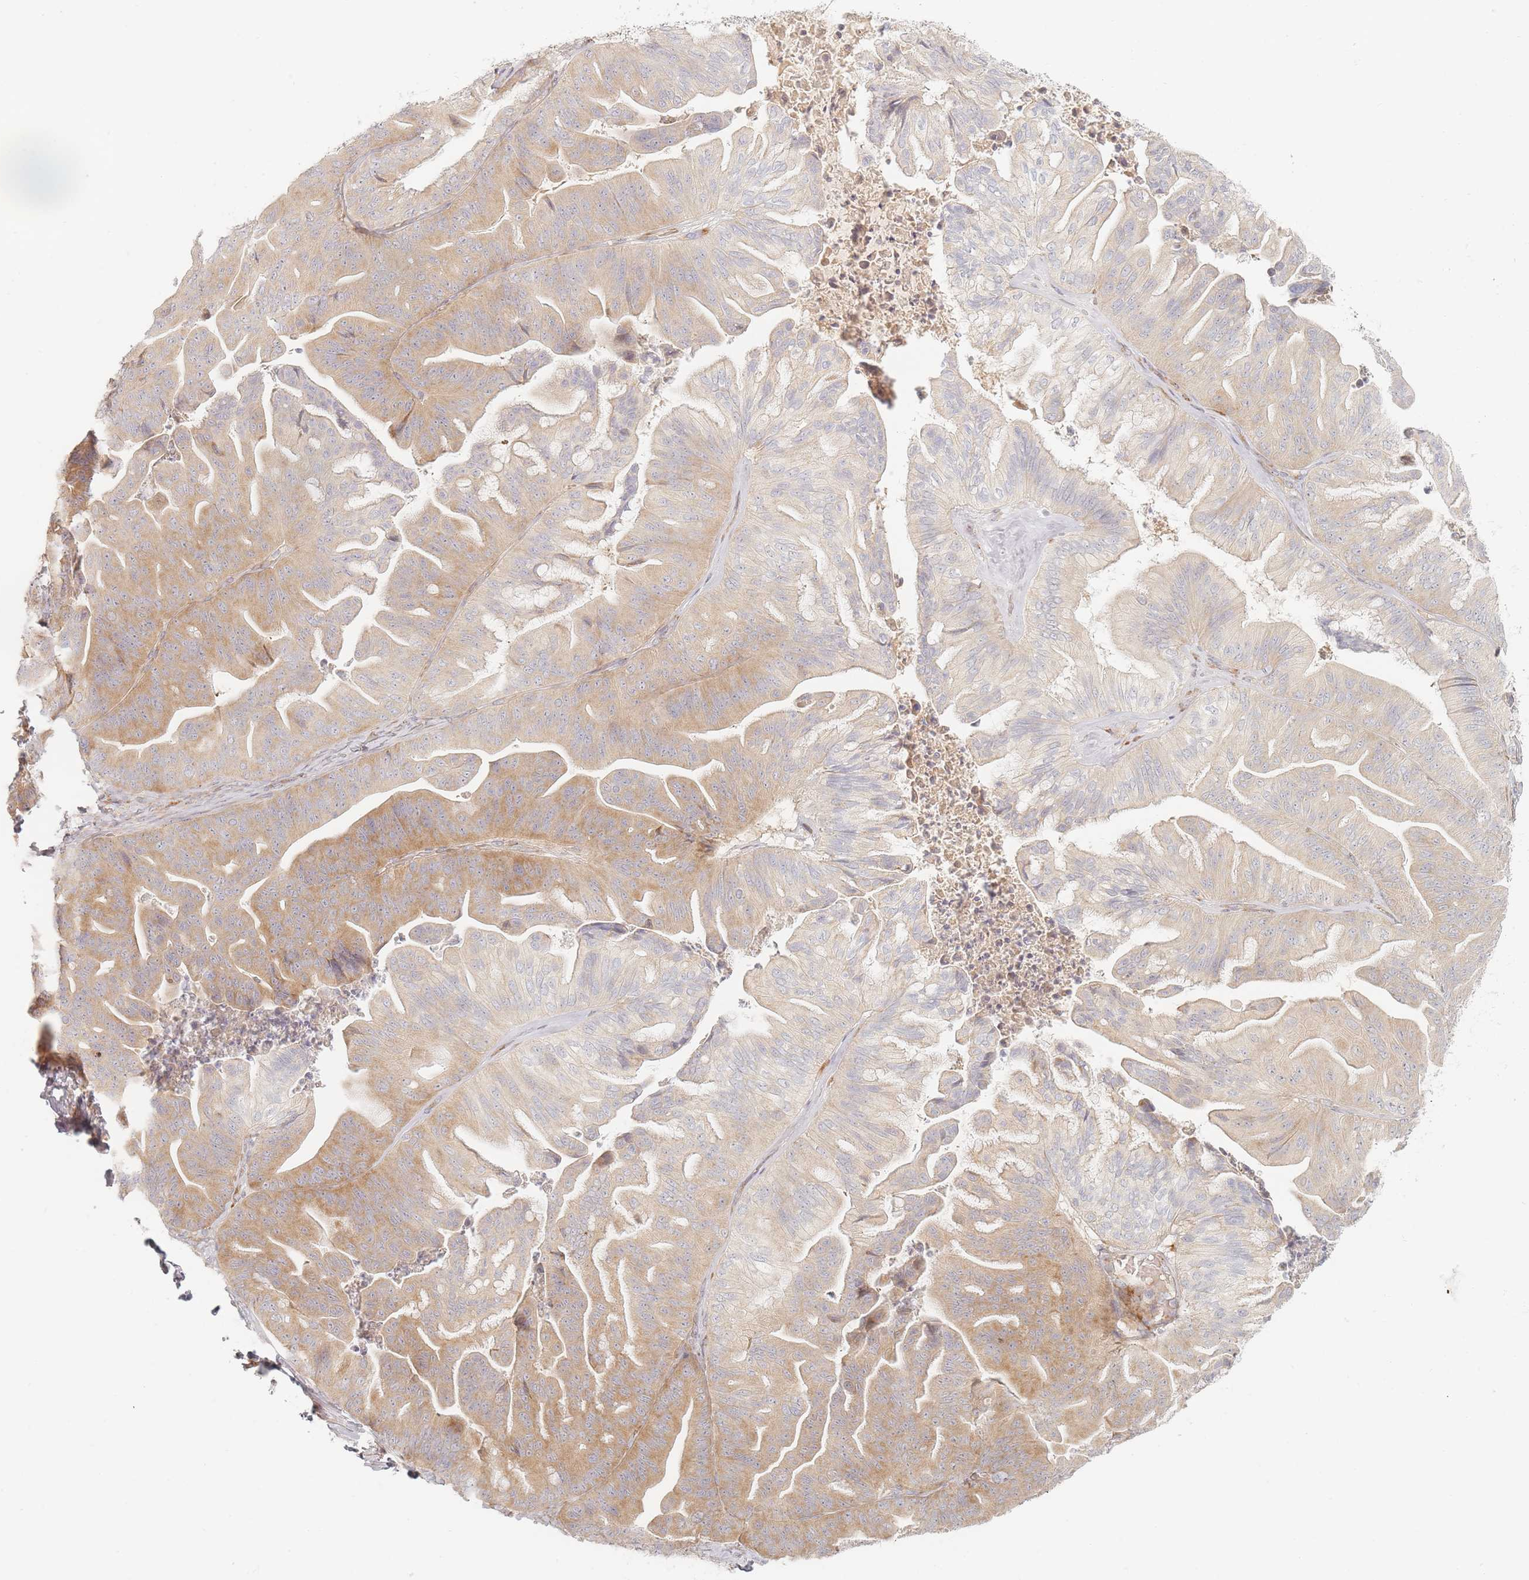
{"staining": {"intensity": "moderate", "quantity": "25%-75%", "location": "cytoplasmic/membranous"}, "tissue": "ovarian cancer", "cell_type": "Tumor cells", "image_type": "cancer", "snomed": [{"axis": "morphology", "description": "Cystadenocarcinoma, mucinous, NOS"}, {"axis": "topography", "description": "Ovary"}], "caption": "This photomicrograph reveals immunohistochemistry (IHC) staining of human mucinous cystadenocarcinoma (ovarian), with medium moderate cytoplasmic/membranous positivity in about 25%-75% of tumor cells.", "gene": "ZKSCAN7", "patient": {"sex": "female", "age": 67}}